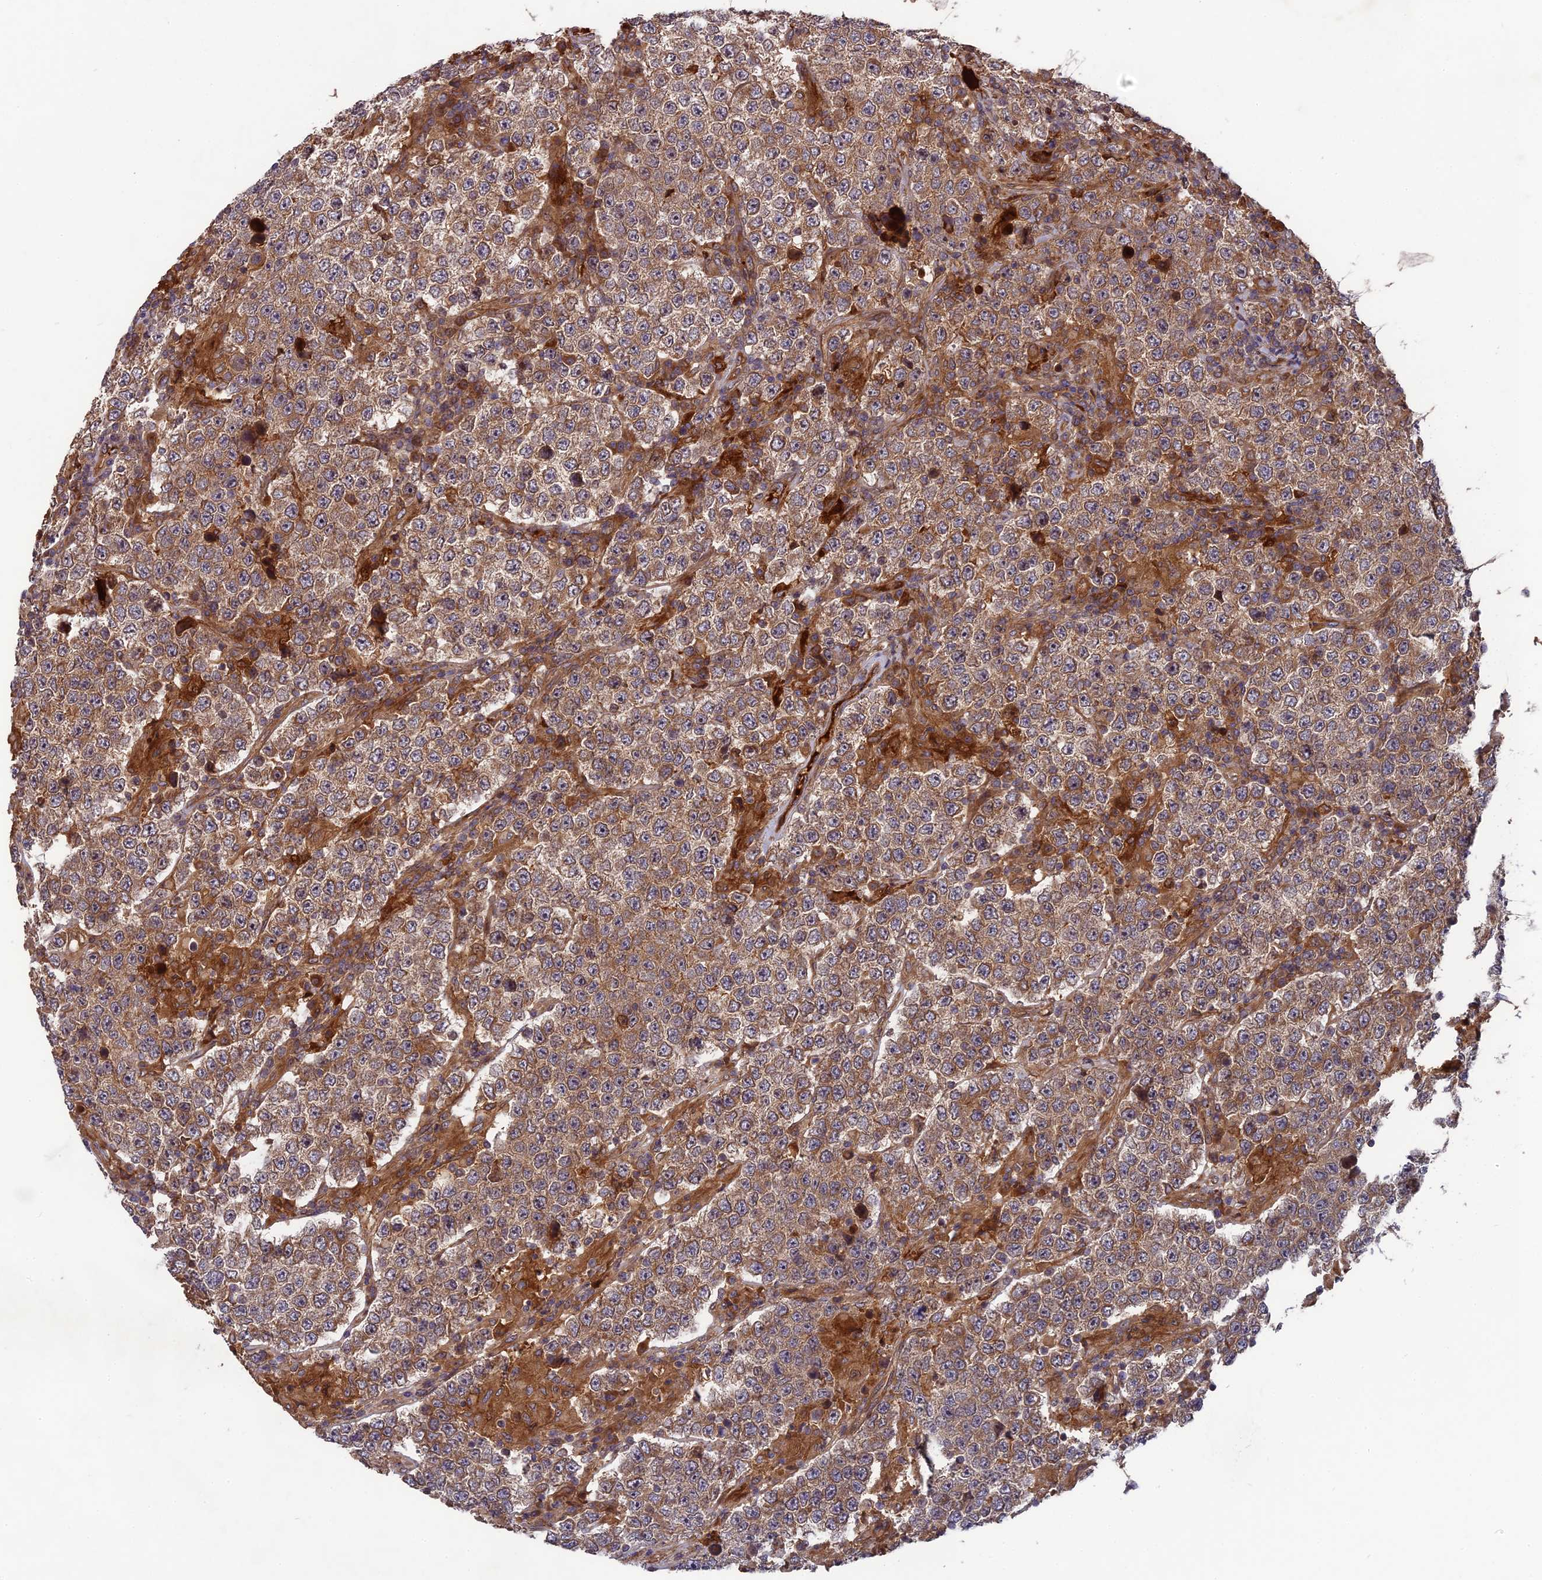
{"staining": {"intensity": "moderate", "quantity": "25%-75%", "location": "cytoplasmic/membranous"}, "tissue": "testis cancer", "cell_type": "Tumor cells", "image_type": "cancer", "snomed": [{"axis": "morphology", "description": "Normal tissue, NOS"}, {"axis": "morphology", "description": "Urothelial carcinoma, High grade"}, {"axis": "morphology", "description": "Seminoma, NOS"}, {"axis": "morphology", "description": "Carcinoma, Embryonal, NOS"}, {"axis": "topography", "description": "Urinary bladder"}, {"axis": "topography", "description": "Testis"}], "caption": "Tumor cells exhibit medium levels of moderate cytoplasmic/membranous positivity in about 25%-75% of cells in testis cancer (seminoma).", "gene": "TMUB2", "patient": {"sex": "male", "age": 41}}